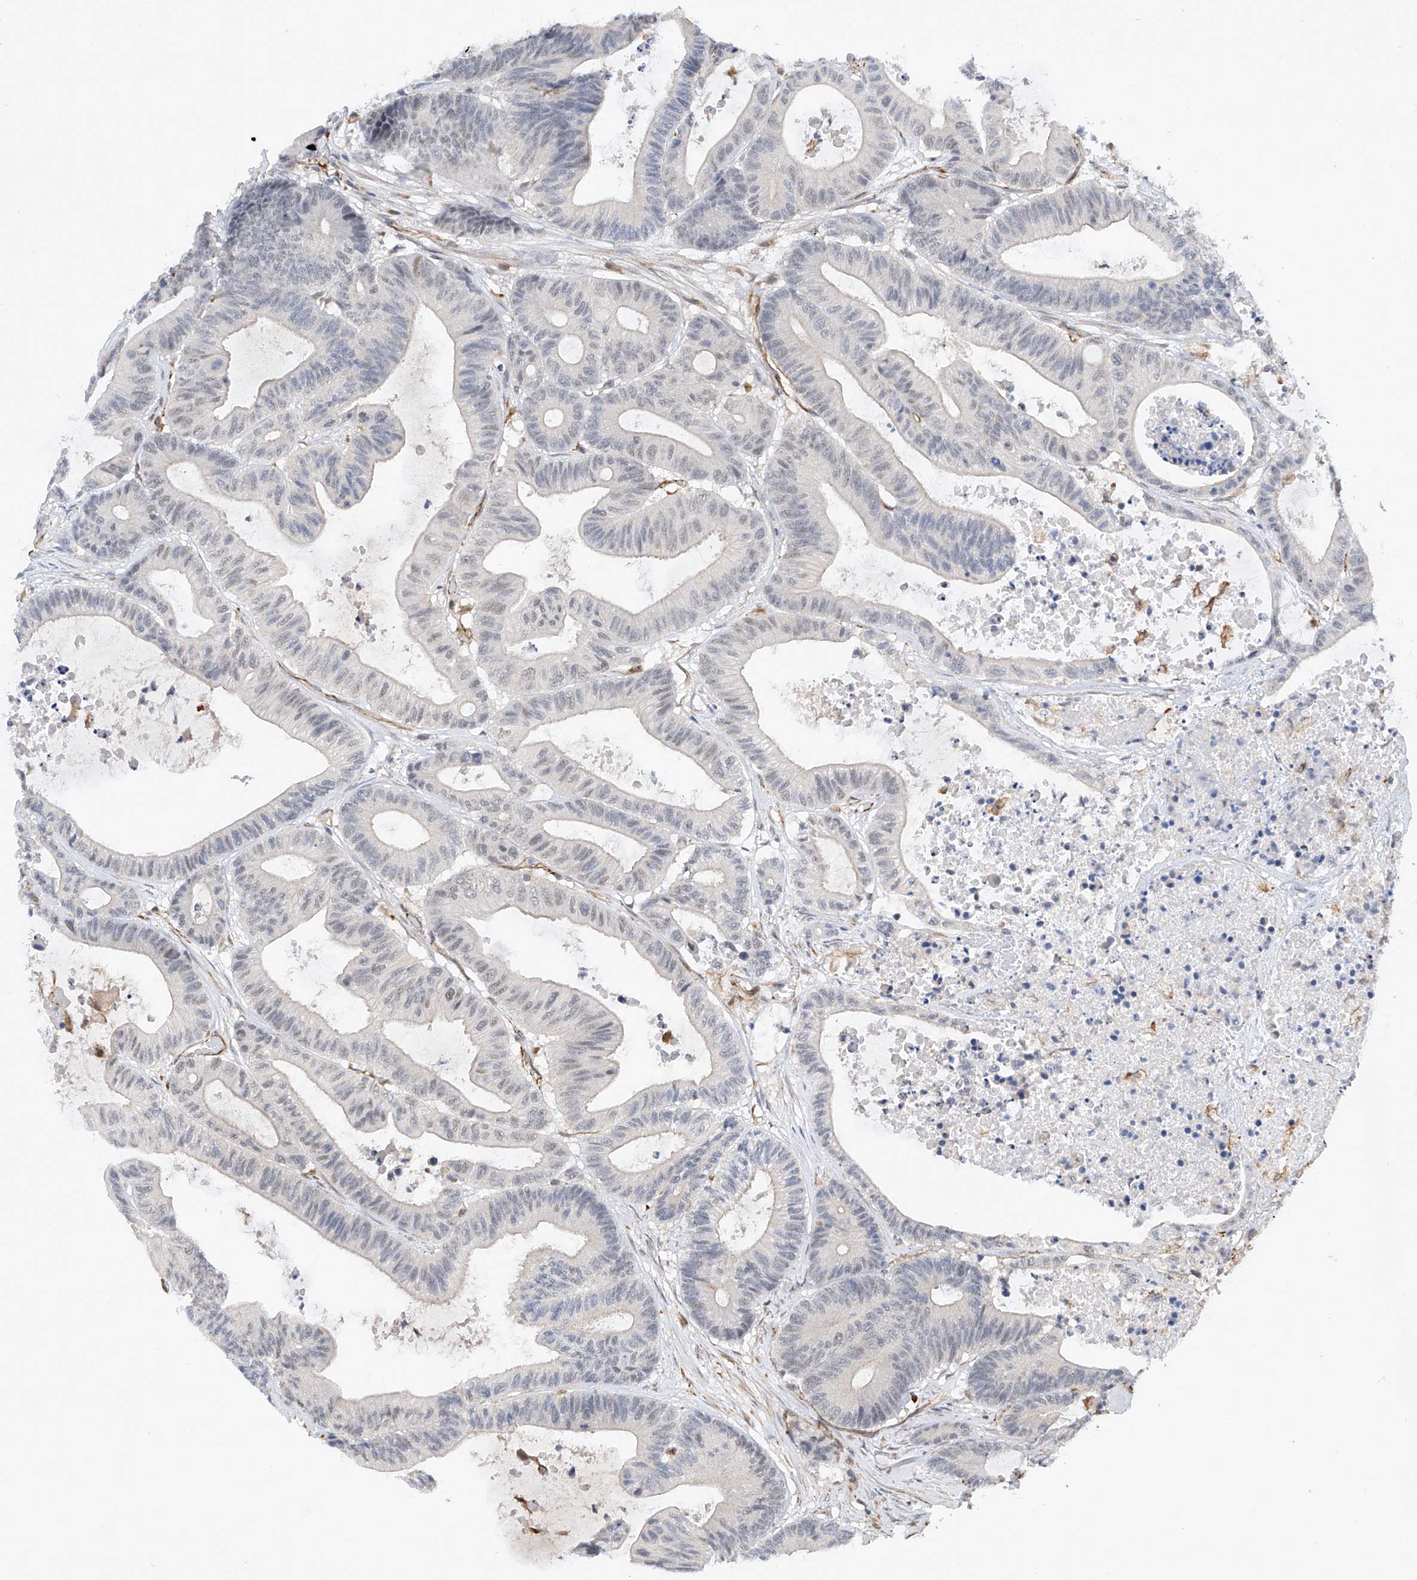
{"staining": {"intensity": "negative", "quantity": "none", "location": "none"}, "tissue": "colorectal cancer", "cell_type": "Tumor cells", "image_type": "cancer", "snomed": [{"axis": "morphology", "description": "Adenocarcinoma, NOS"}, {"axis": "topography", "description": "Colon"}], "caption": "Colorectal cancer (adenocarcinoma) was stained to show a protein in brown. There is no significant expression in tumor cells.", "gene": "AMD1", "patient": {"sex": "female", "age": 84}}